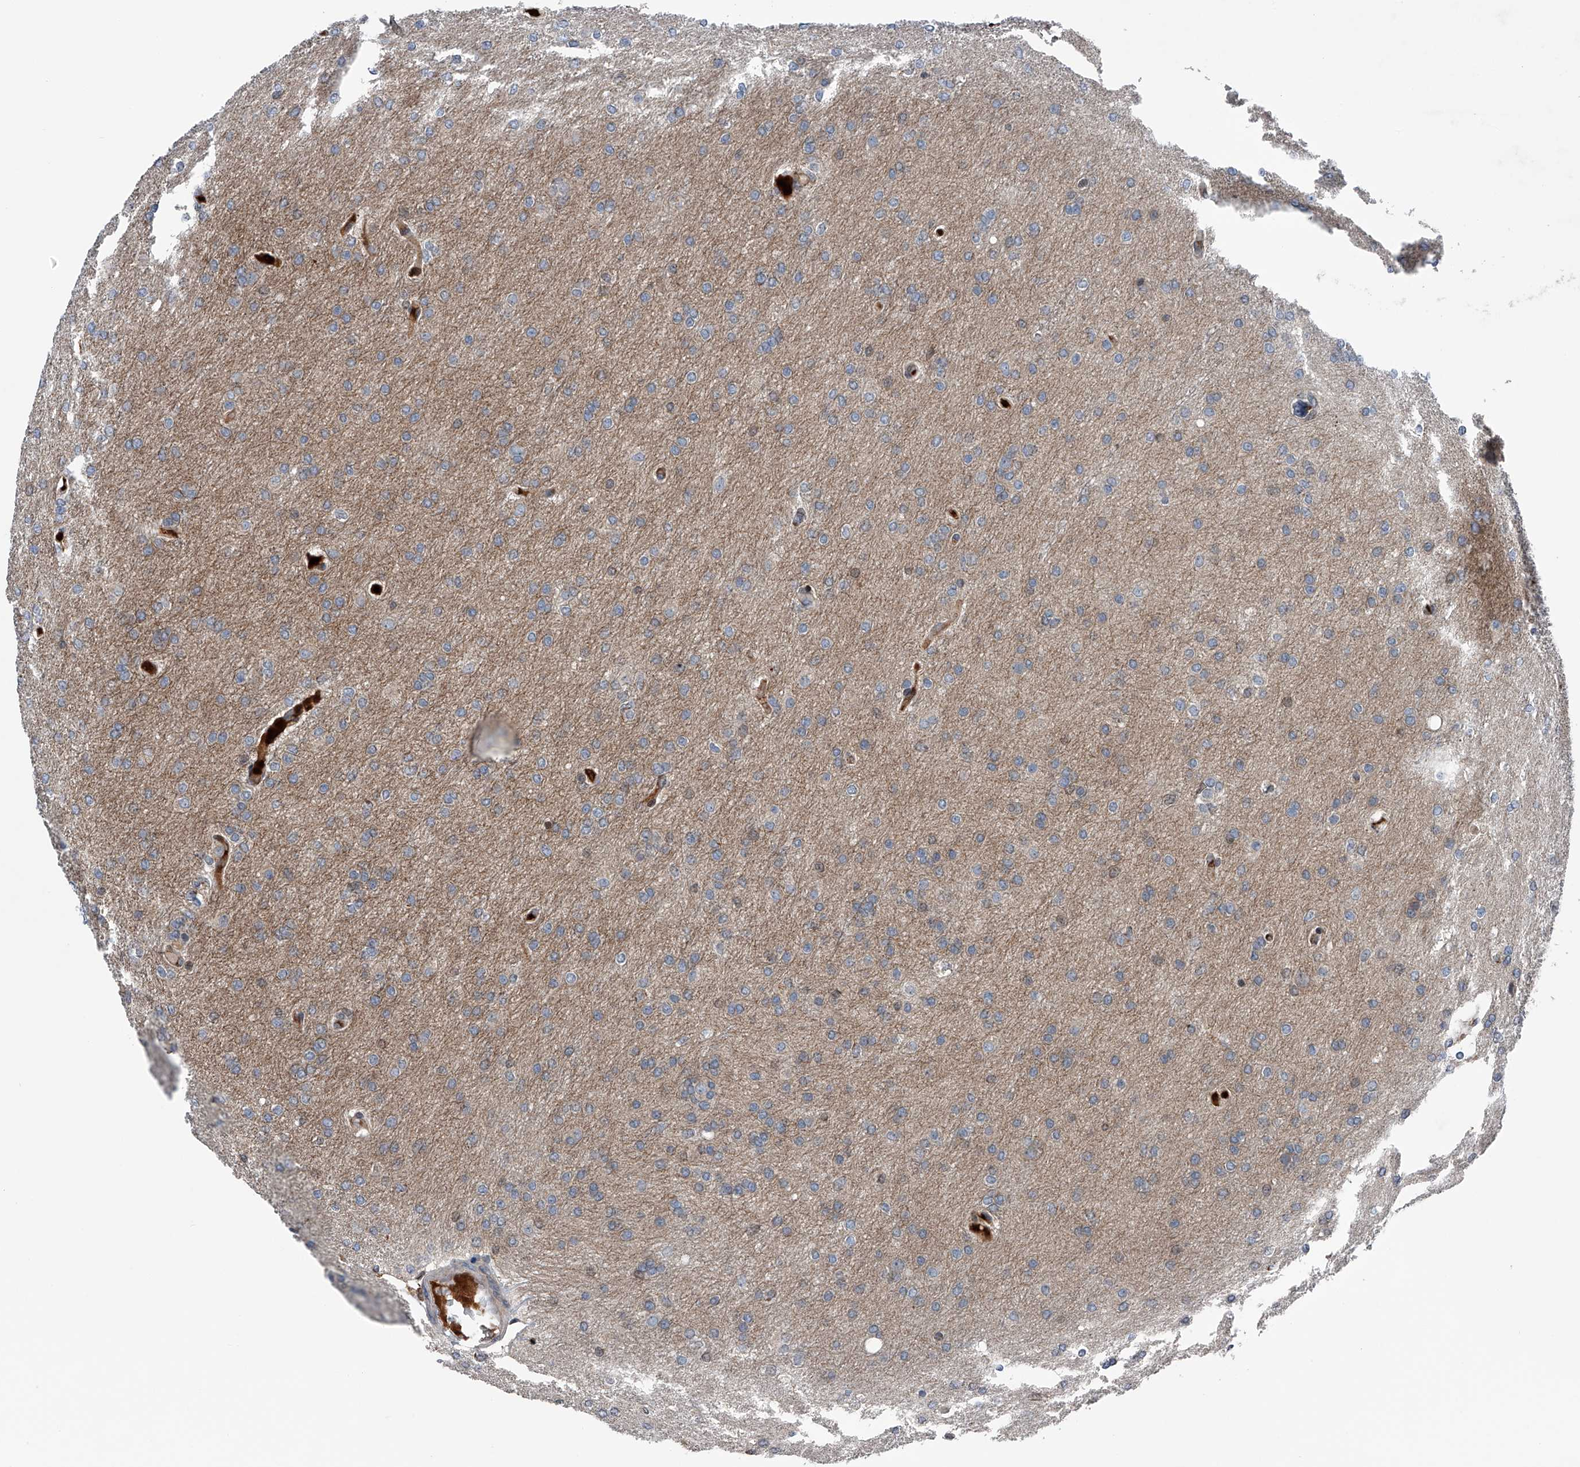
{"staining": {"intensity": "negative", "quantity": "none", "location": "none"}, "tissue": "glioma", "cell_type": "Tumor cells", "image_type": "cancer", "snomed": [{"axis": "morphology", "description": "Glioma, malignant, High grade"}, {"axis": "topography", "description": "Cerebral cortex"}], "caption": "This is an immunohistochemistry micrograph of high-grade glioma (malignant). There is no positivity in tumor cells.", "gene": "DST", "patient": {"sex": "female", "age": 36}}